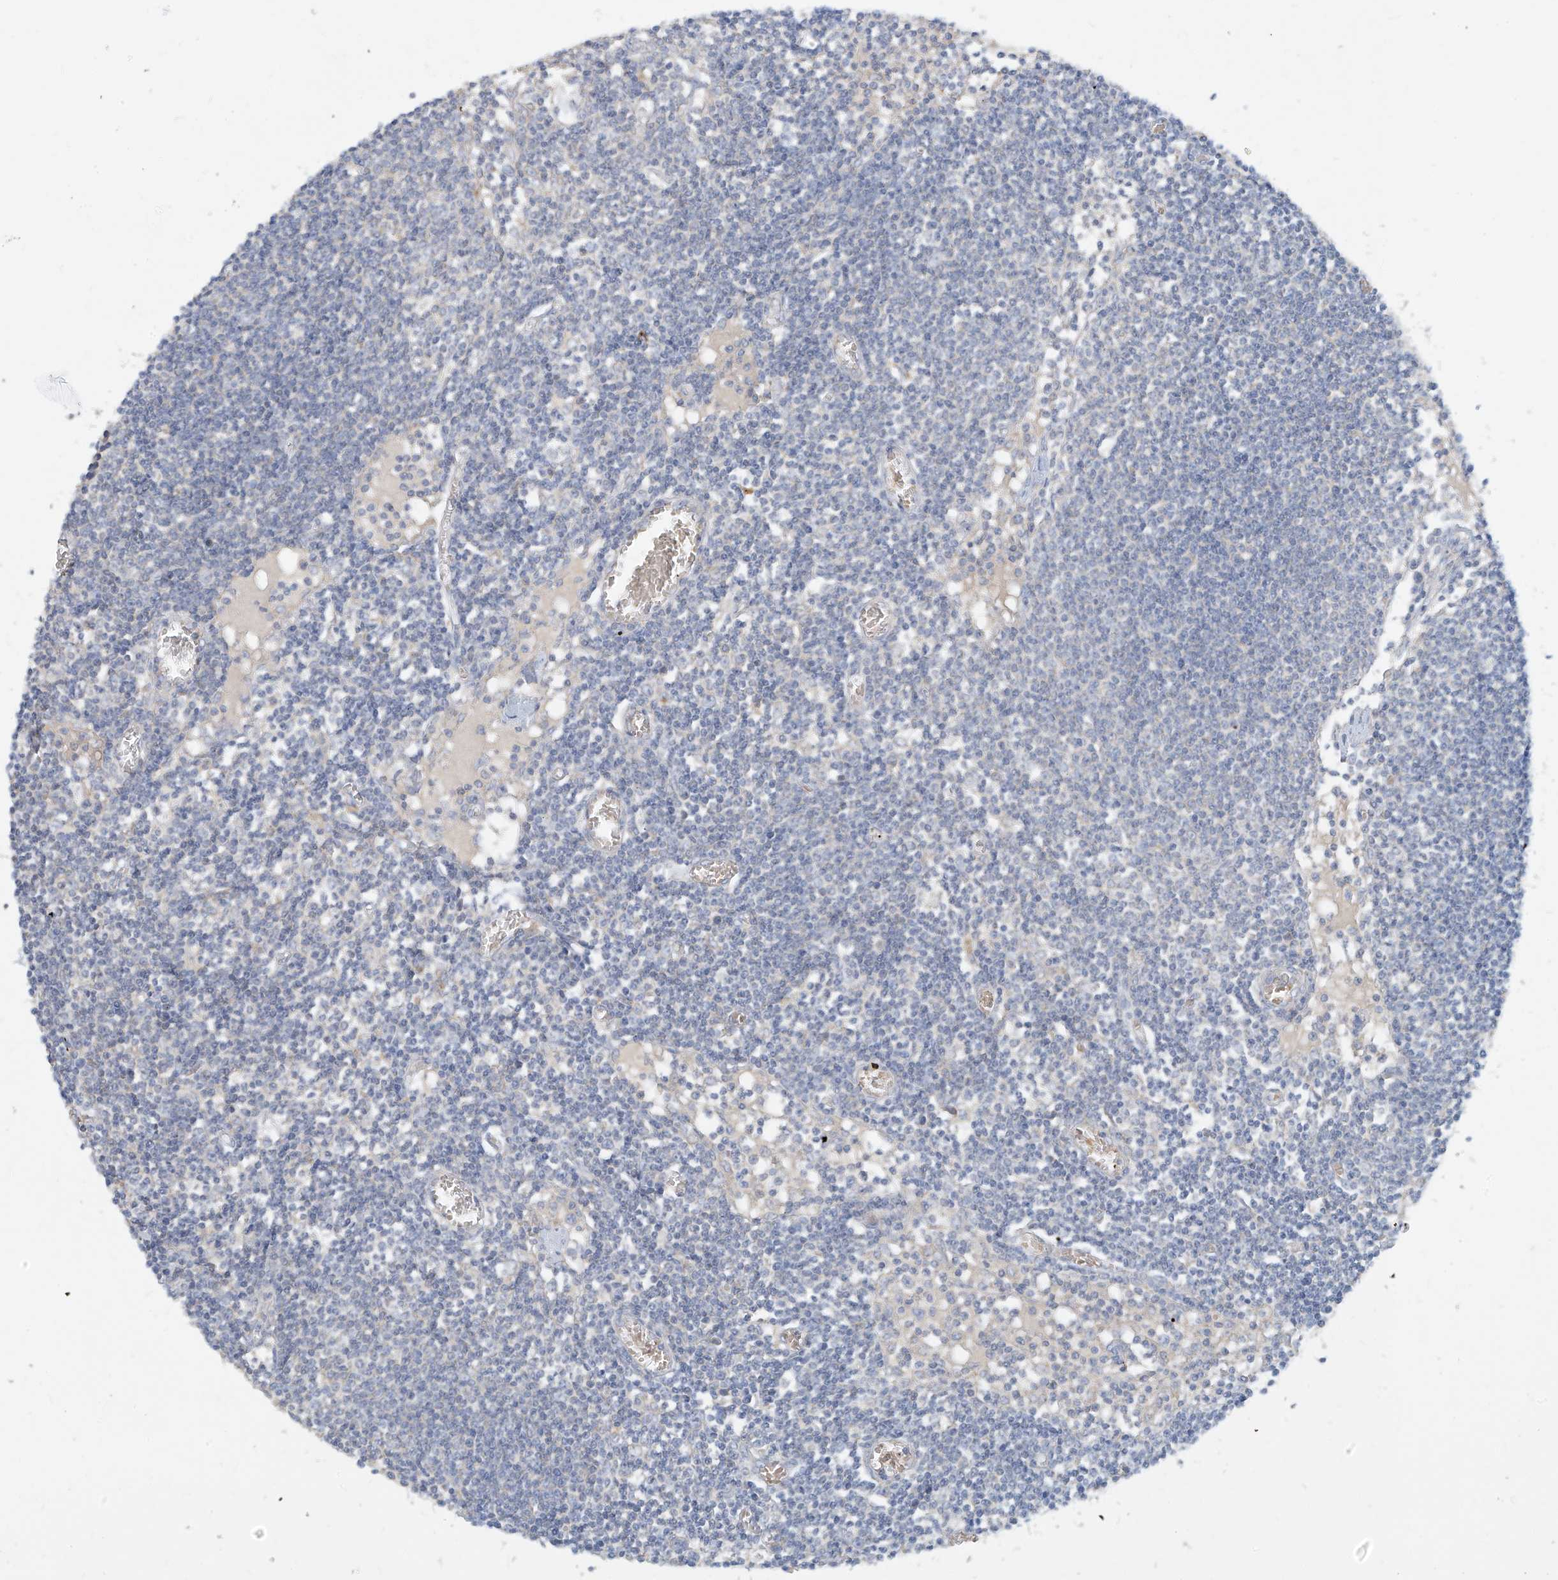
{"staining": {"intensity": "negative", "quantity": "none", "location": "none"}, "tissue": "lymph node", "cell_type": "Germinal center cells", "image_type": "normal", "snomed": [{"axis": "morphology", "description": "Normal tissue, NOS"}, {"axis": "topography", "description": "Lymph node"}], "caption": "The photomicrograph displays no staining of germinal center cells in unremarkable lymph node.", "gene": "DGKQ", "patient": {"sex": "female", "age": 11}}